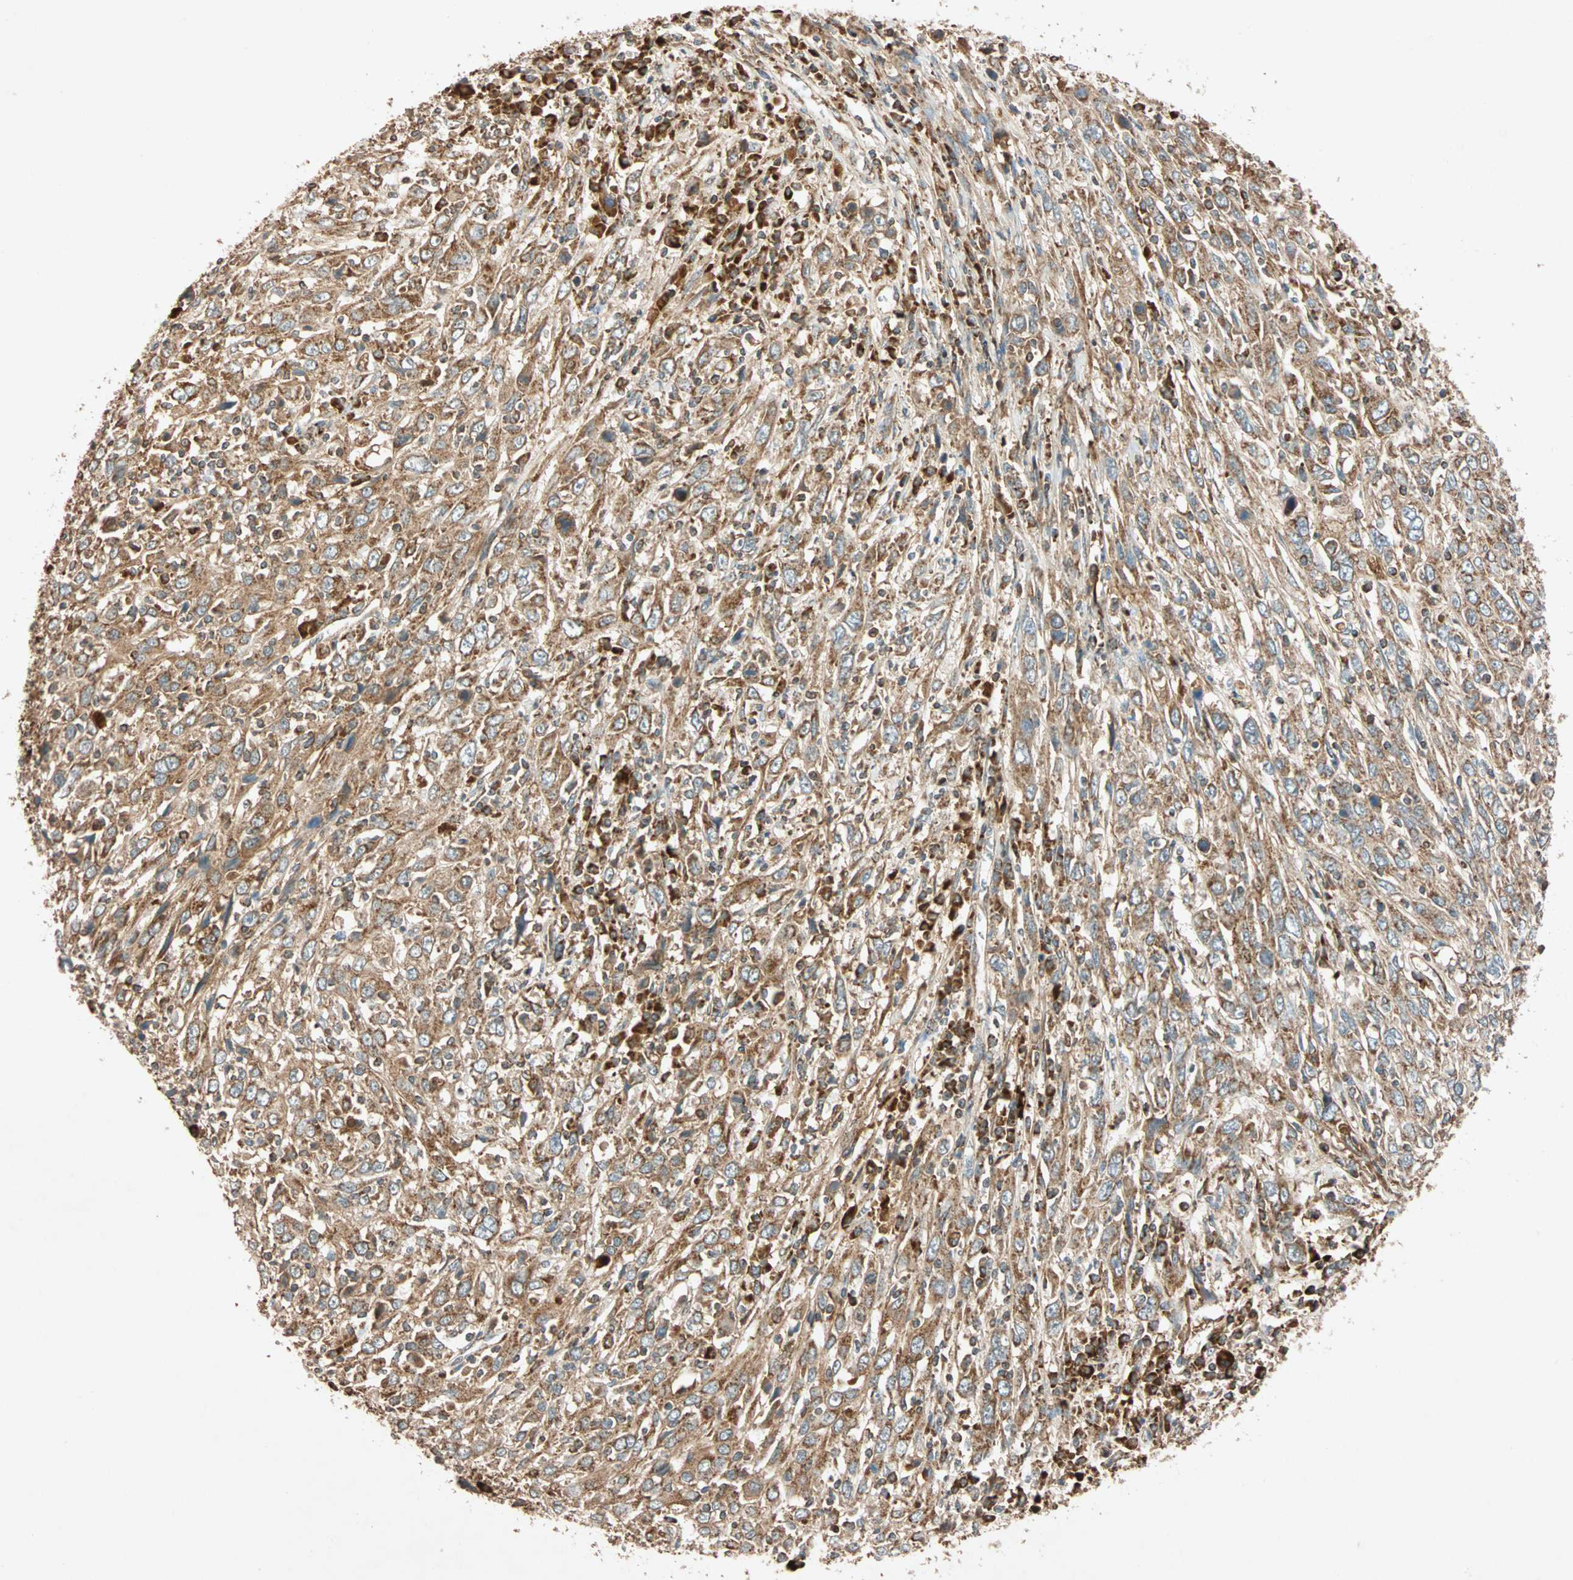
{"staining": {"intensity": "moderate", "quantity": ">75%", "location": "cytoplasmic/membranous"}, "tissue": "cervical cancer", "cell_type": "Tumor cells", "image_type": "cancer", "snomed": [{"axis": "morphology", "description": "Squamous cell carcinoma, NOS"}, {"axis": "morphology", "description": "Adenocarcinoma, NOS"}, {"axis": "topography", "description": "Cervix"}], "caption": "Adenocarcinoma (cervical) stained with DAB (3,3'-diaminobenzidine) immunohistochemistry displays medium levels of moderate cytoplasmic/membranous staining in about >75% of tumor cells.", "gene": "MAPK1", "patient": {"sex": "female", "age": 52}}